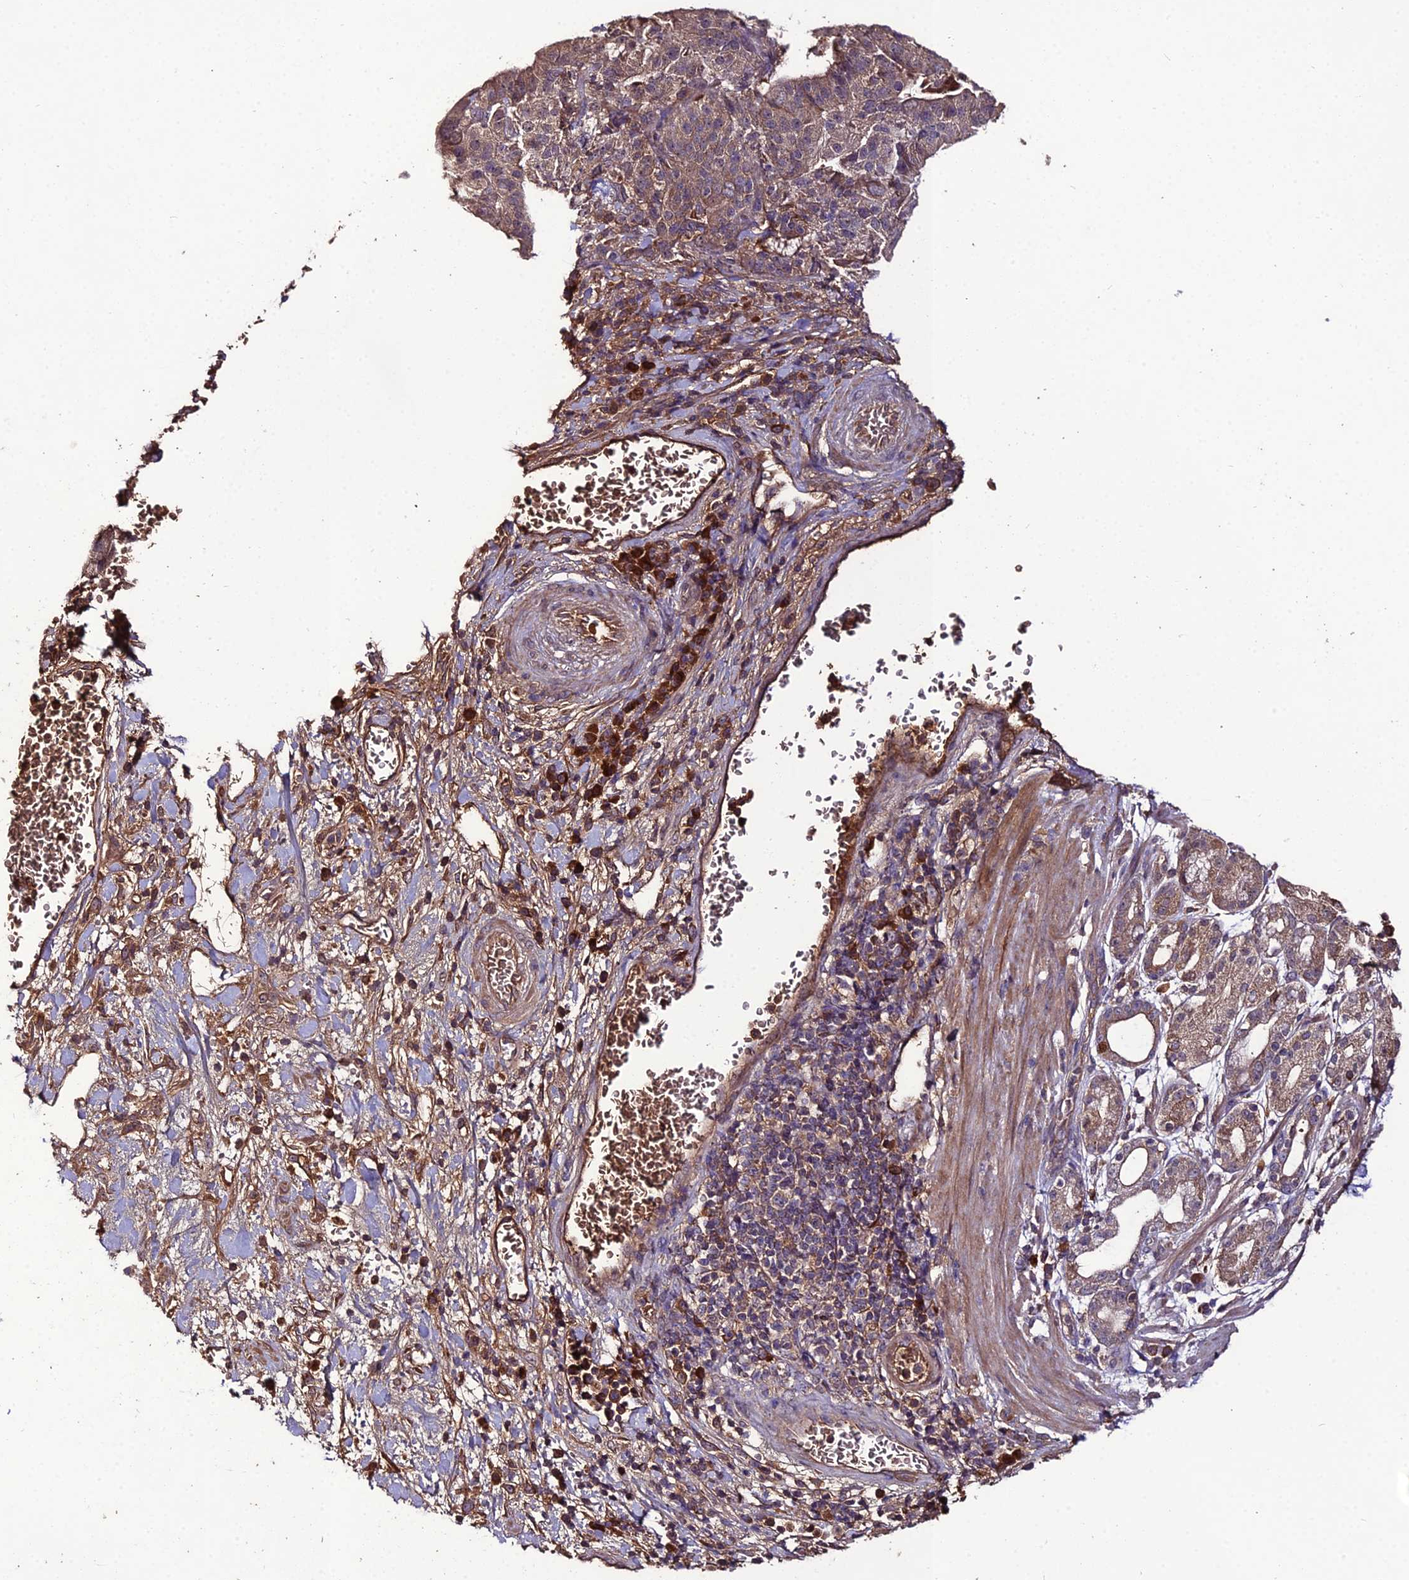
{"staining": {"intensity": "weak", "quantity": ">75%", "location": "cytoplasmic/membranous"}, "tissue": "stomach cancer", "cell_type": "Tumor cells", "image_type": "cancer", "snomed": [{"axis": "morphology", "description": "Adenocarcinoma, NOS"}, {"axis": "topography", "description": "Stomach"}], "caption": "A brown stain highlights weak cytoplasmic/membranous positivity of a protein in human stomach cancer tumor cells.", "gene": "KCTD16", "patient": {"sex": "male", "age": 48}}